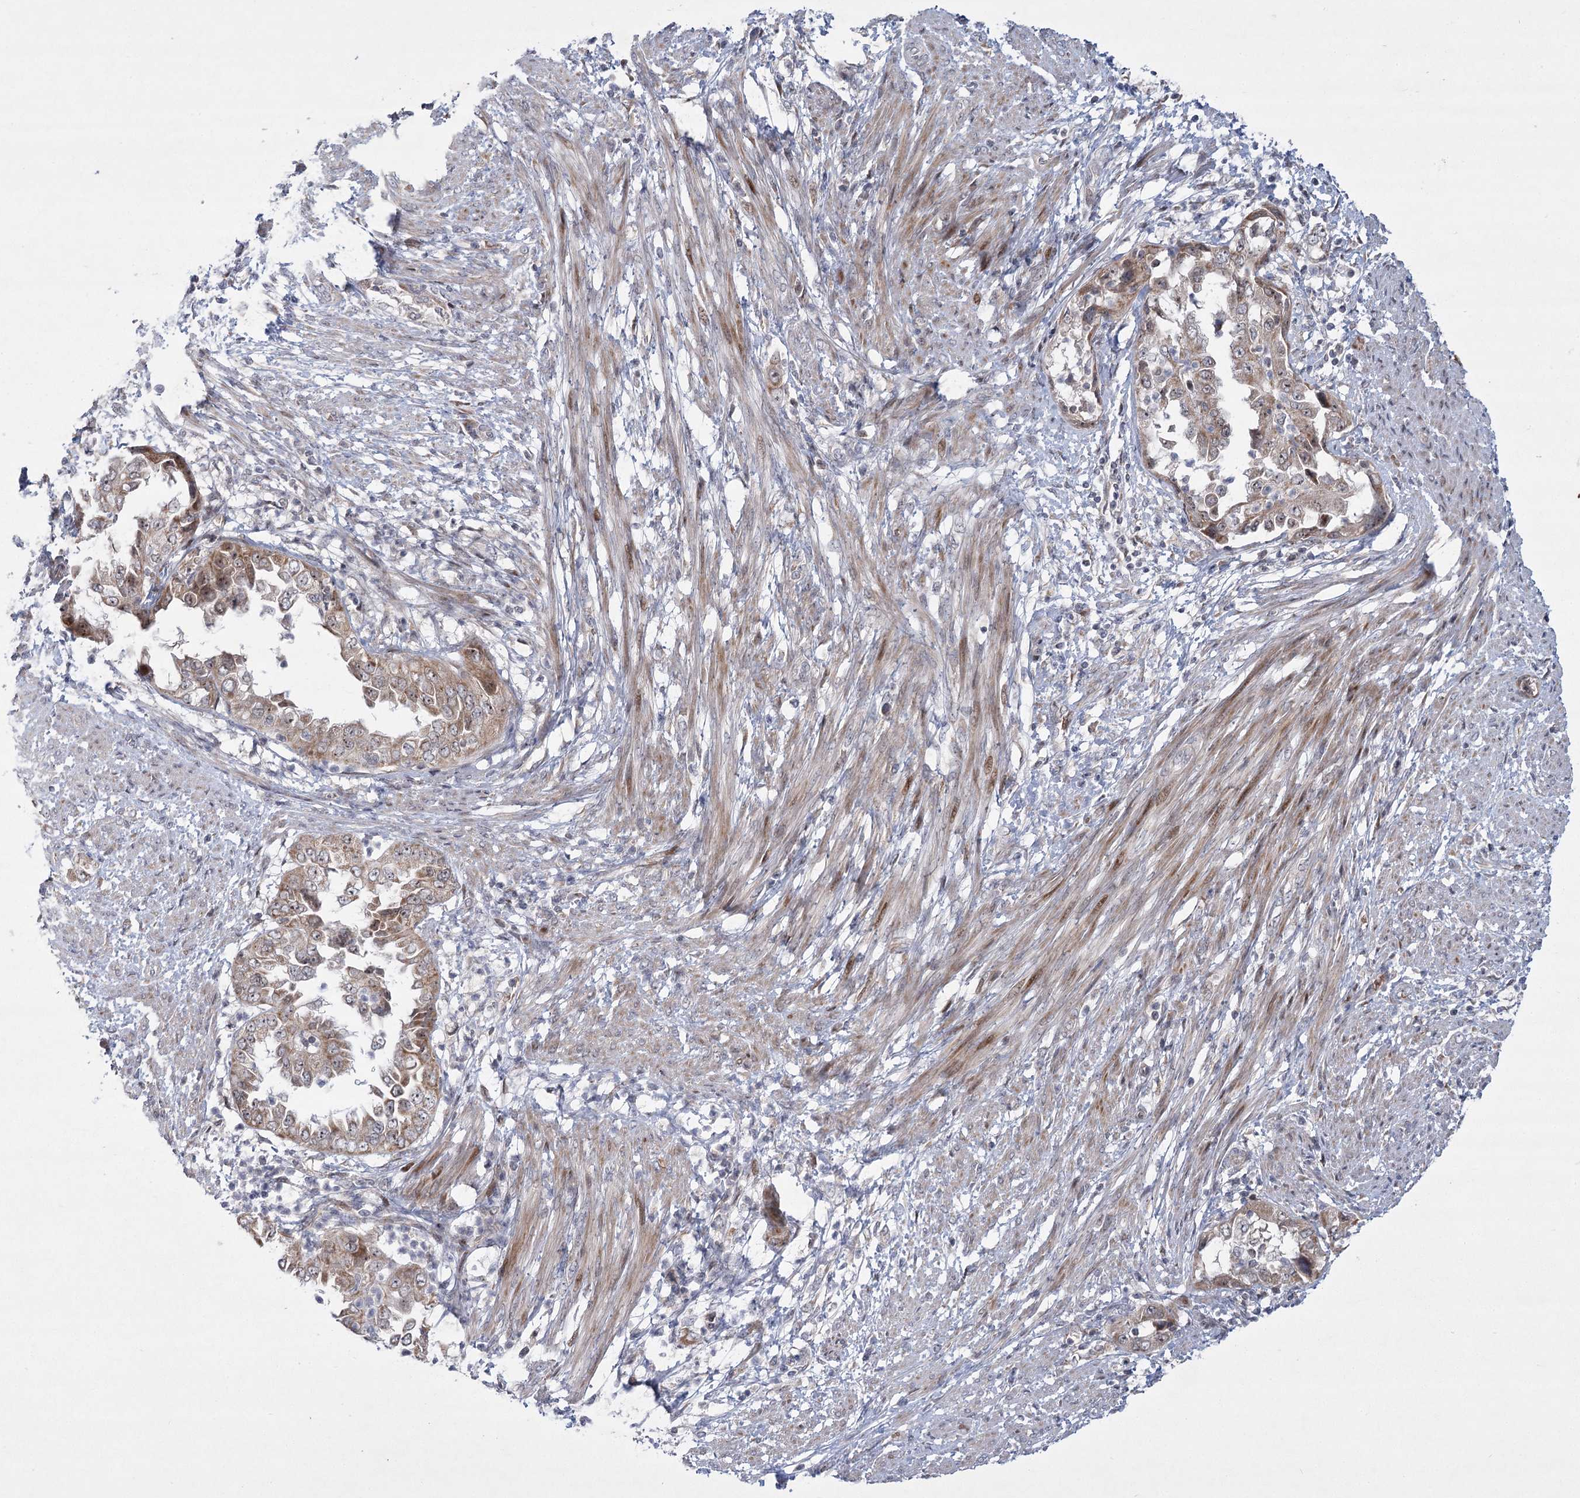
{"staining": {"intensity": "moderate", "quantity": ">75%", "location": "cytoplasmic/membranous"}, "tissue": "endometrial cancer", "cell_type": "Tumor cells", "image_type": "cancer", "snomed": [{"axis": "morphology", "description": "Adenocarcinoma, NOS"}, {"axis": "topography", "description": "Endometrium"}], "caption": "A medium amount of moderate cytoplasmic/membranous staining is present in about >75% of tumor cells in endometrial adenocarcinoma tissue.", "gene": "NSMCE4A", "patient": {"sex": "female", "age": 85}}